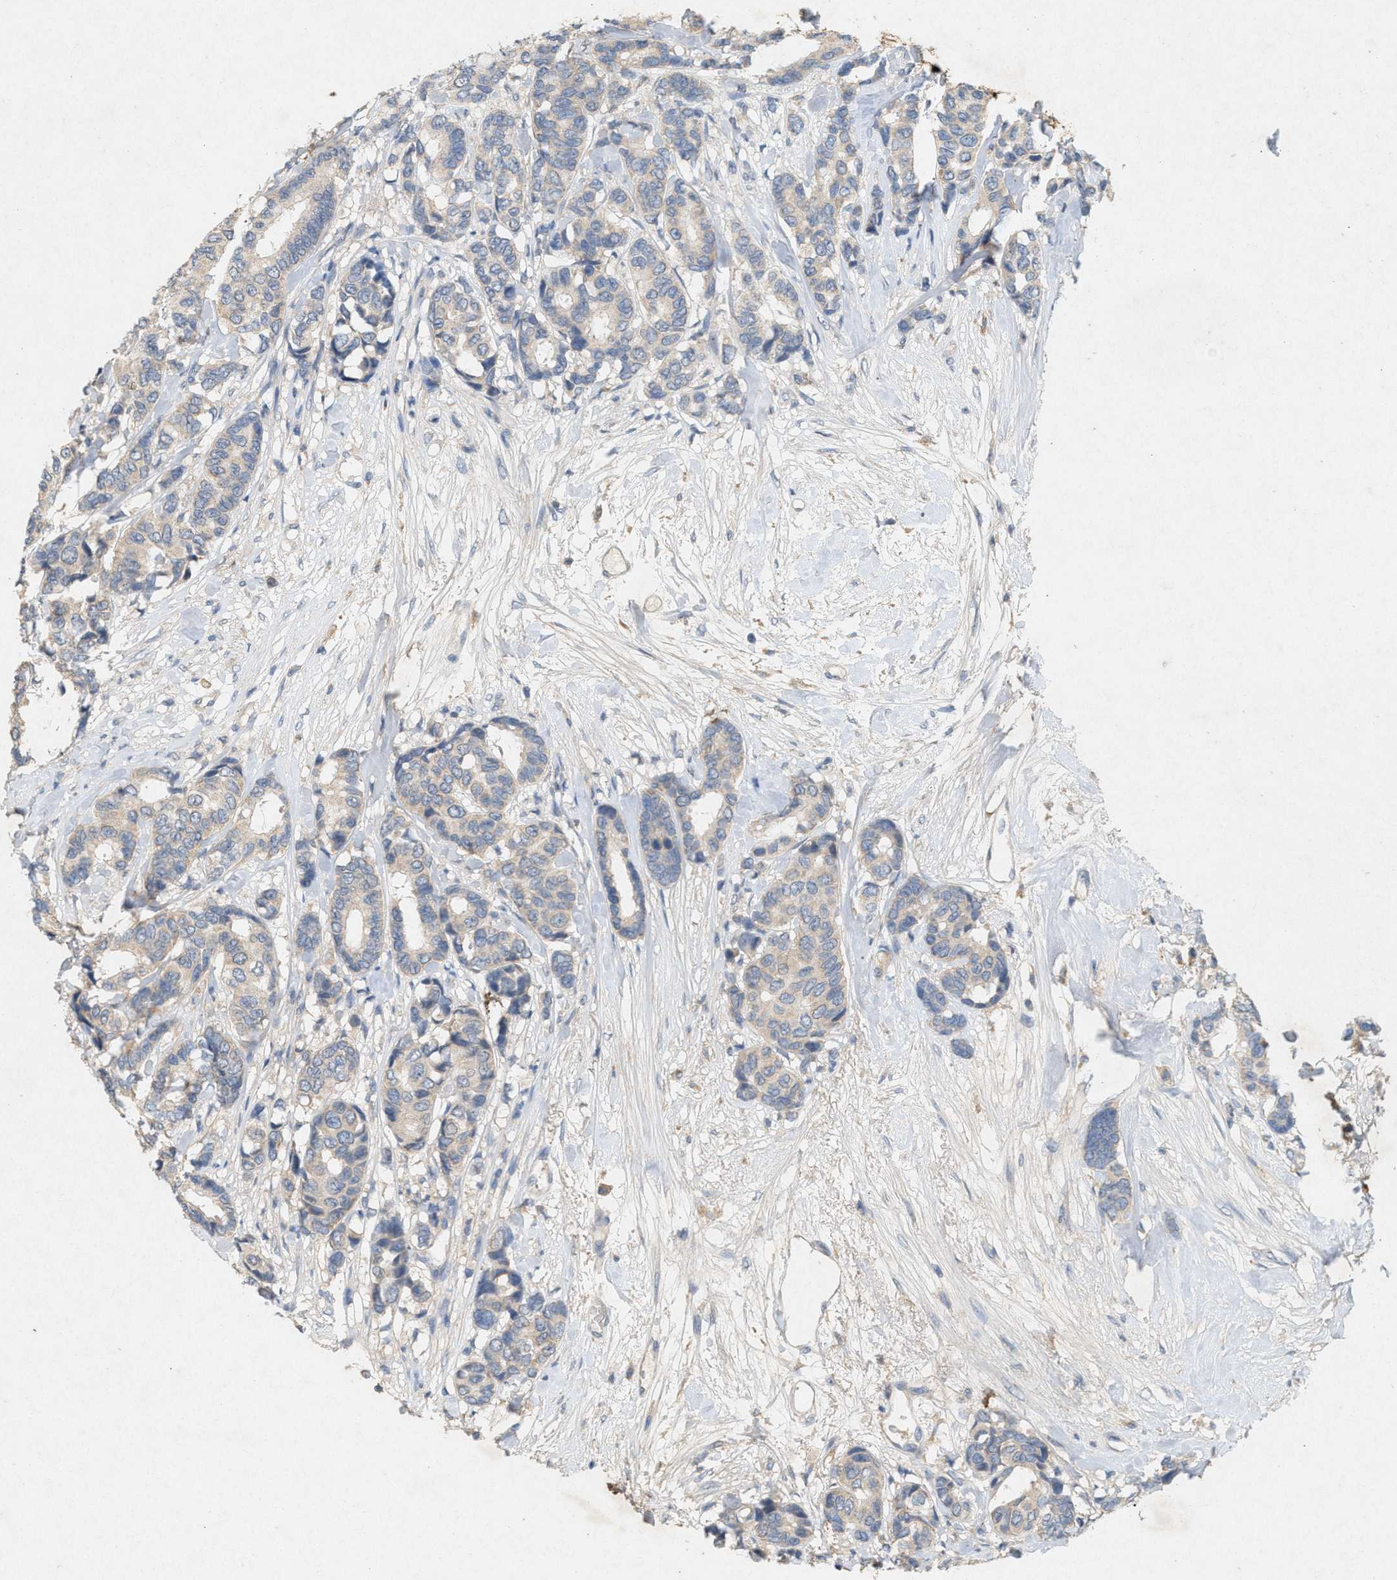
{"staining": {"intensity": "negative", "quantity": "none", "location": "none"}, "tissue": "breast cancer", "cell_type": "Tumor cells", "image_type": "cancer", "snomed": [{"axis": "morphology", "description": "Duct carcinoma"}, {"axis": "topography", "description": "Breast"}], "caption": "The immunohistochemistry photomicrograph has no significant positivity in tumor cells of breast intraductal carcinoma tissue.", "gene": "DCAF7", "patient": {"sex": "female", "age": 87}}